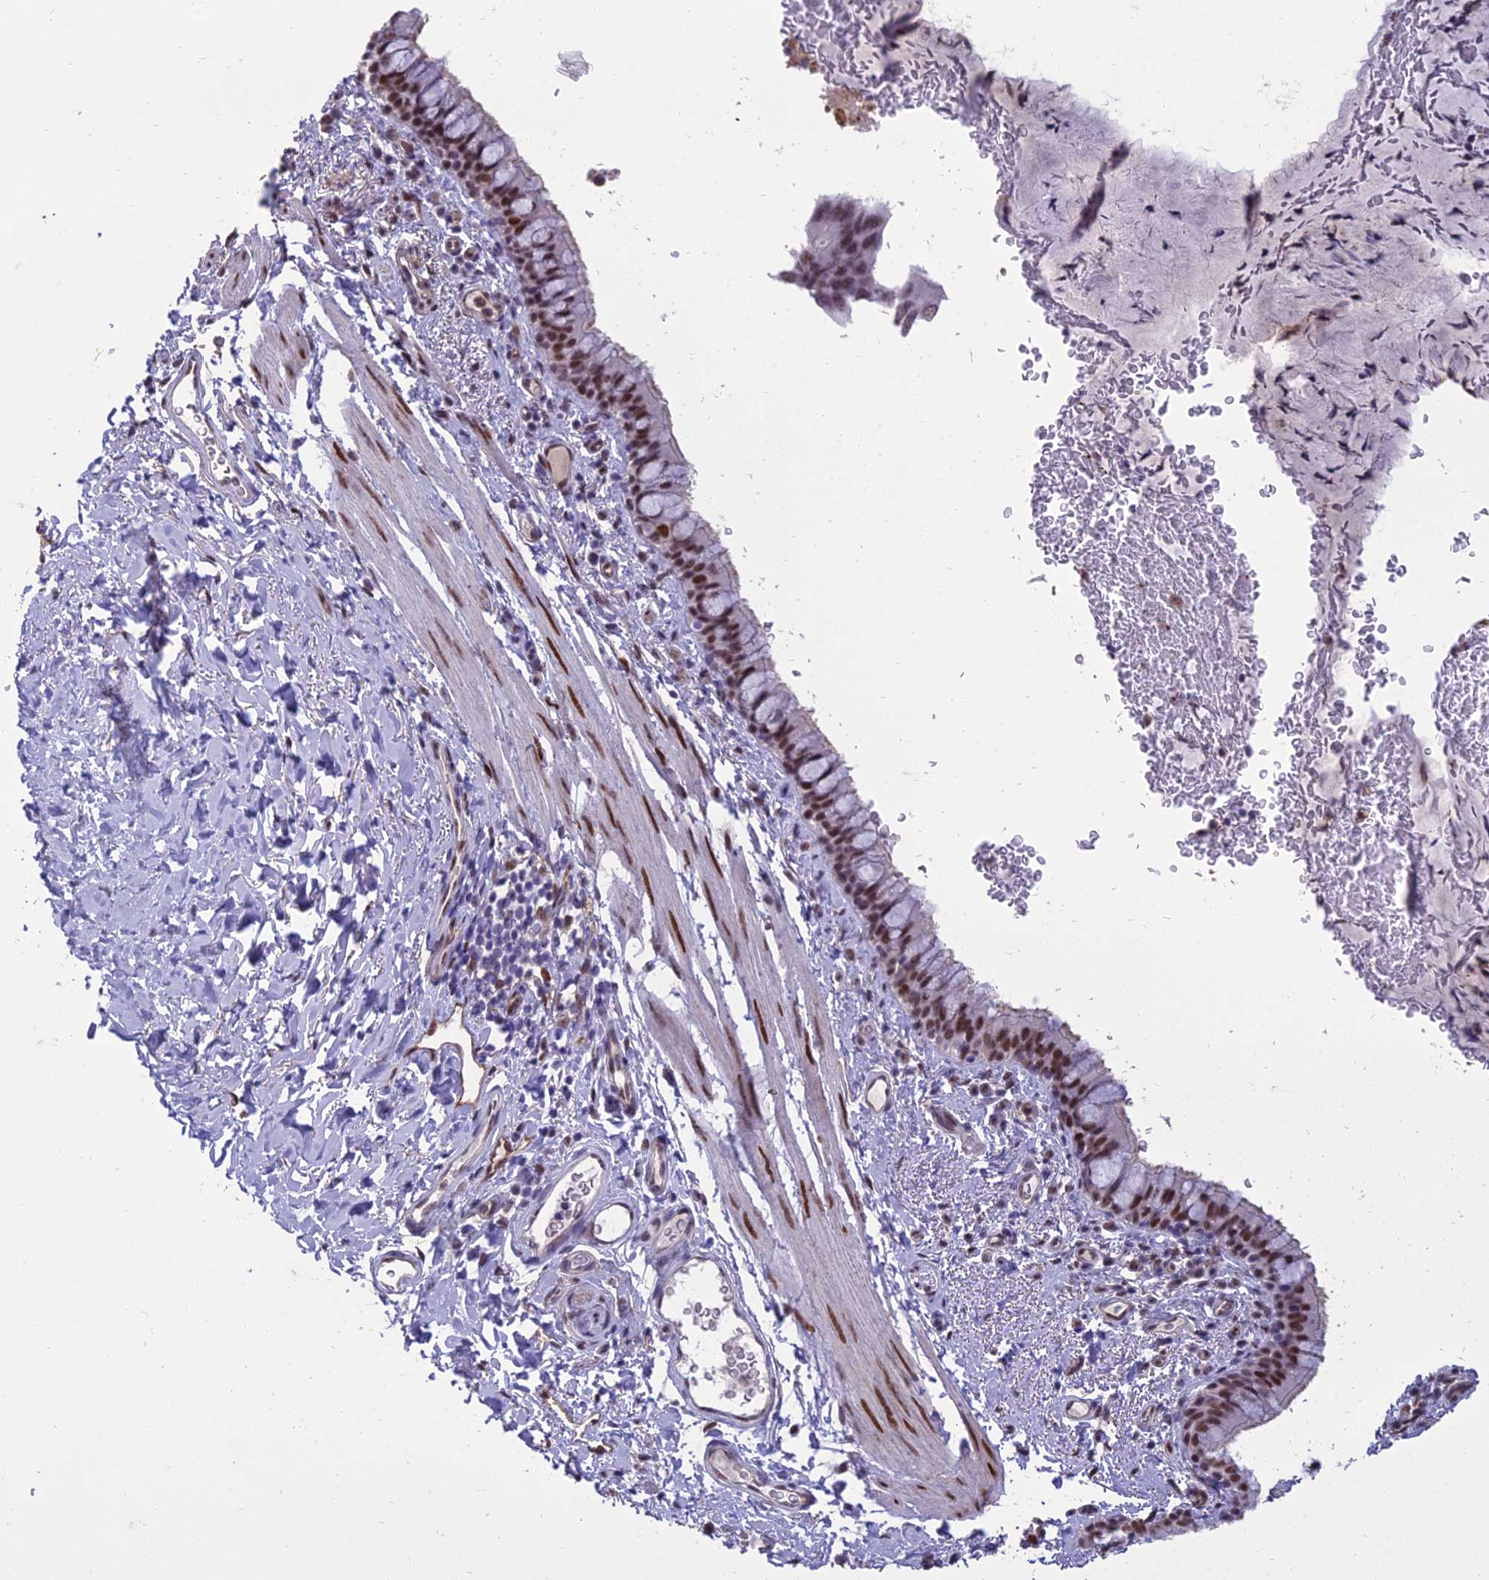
{"staining": {"intensity": "moderate", "quantity": ">75%", "location": "nuclear"}, "tissue": "bronchus", "cell_type": "Respiratory epithelial cells", "image_type": "normal", "snomed": [{"axis": "morphology", "description": "Normal tissue, NOS"}, {"axis": "topography", "description": "Cartilage tissue"}, {"axis": "topography", "description": "Bronchus"}], "caption": "Immunohistochemistry (IHC) of benign bronchus exhibits medium levels of moderate nuclear positivity in approximately >75% of respiratory epithelial cells.", "gene": "RANBP3", "patient": {"sex": "female", "age": 36}}